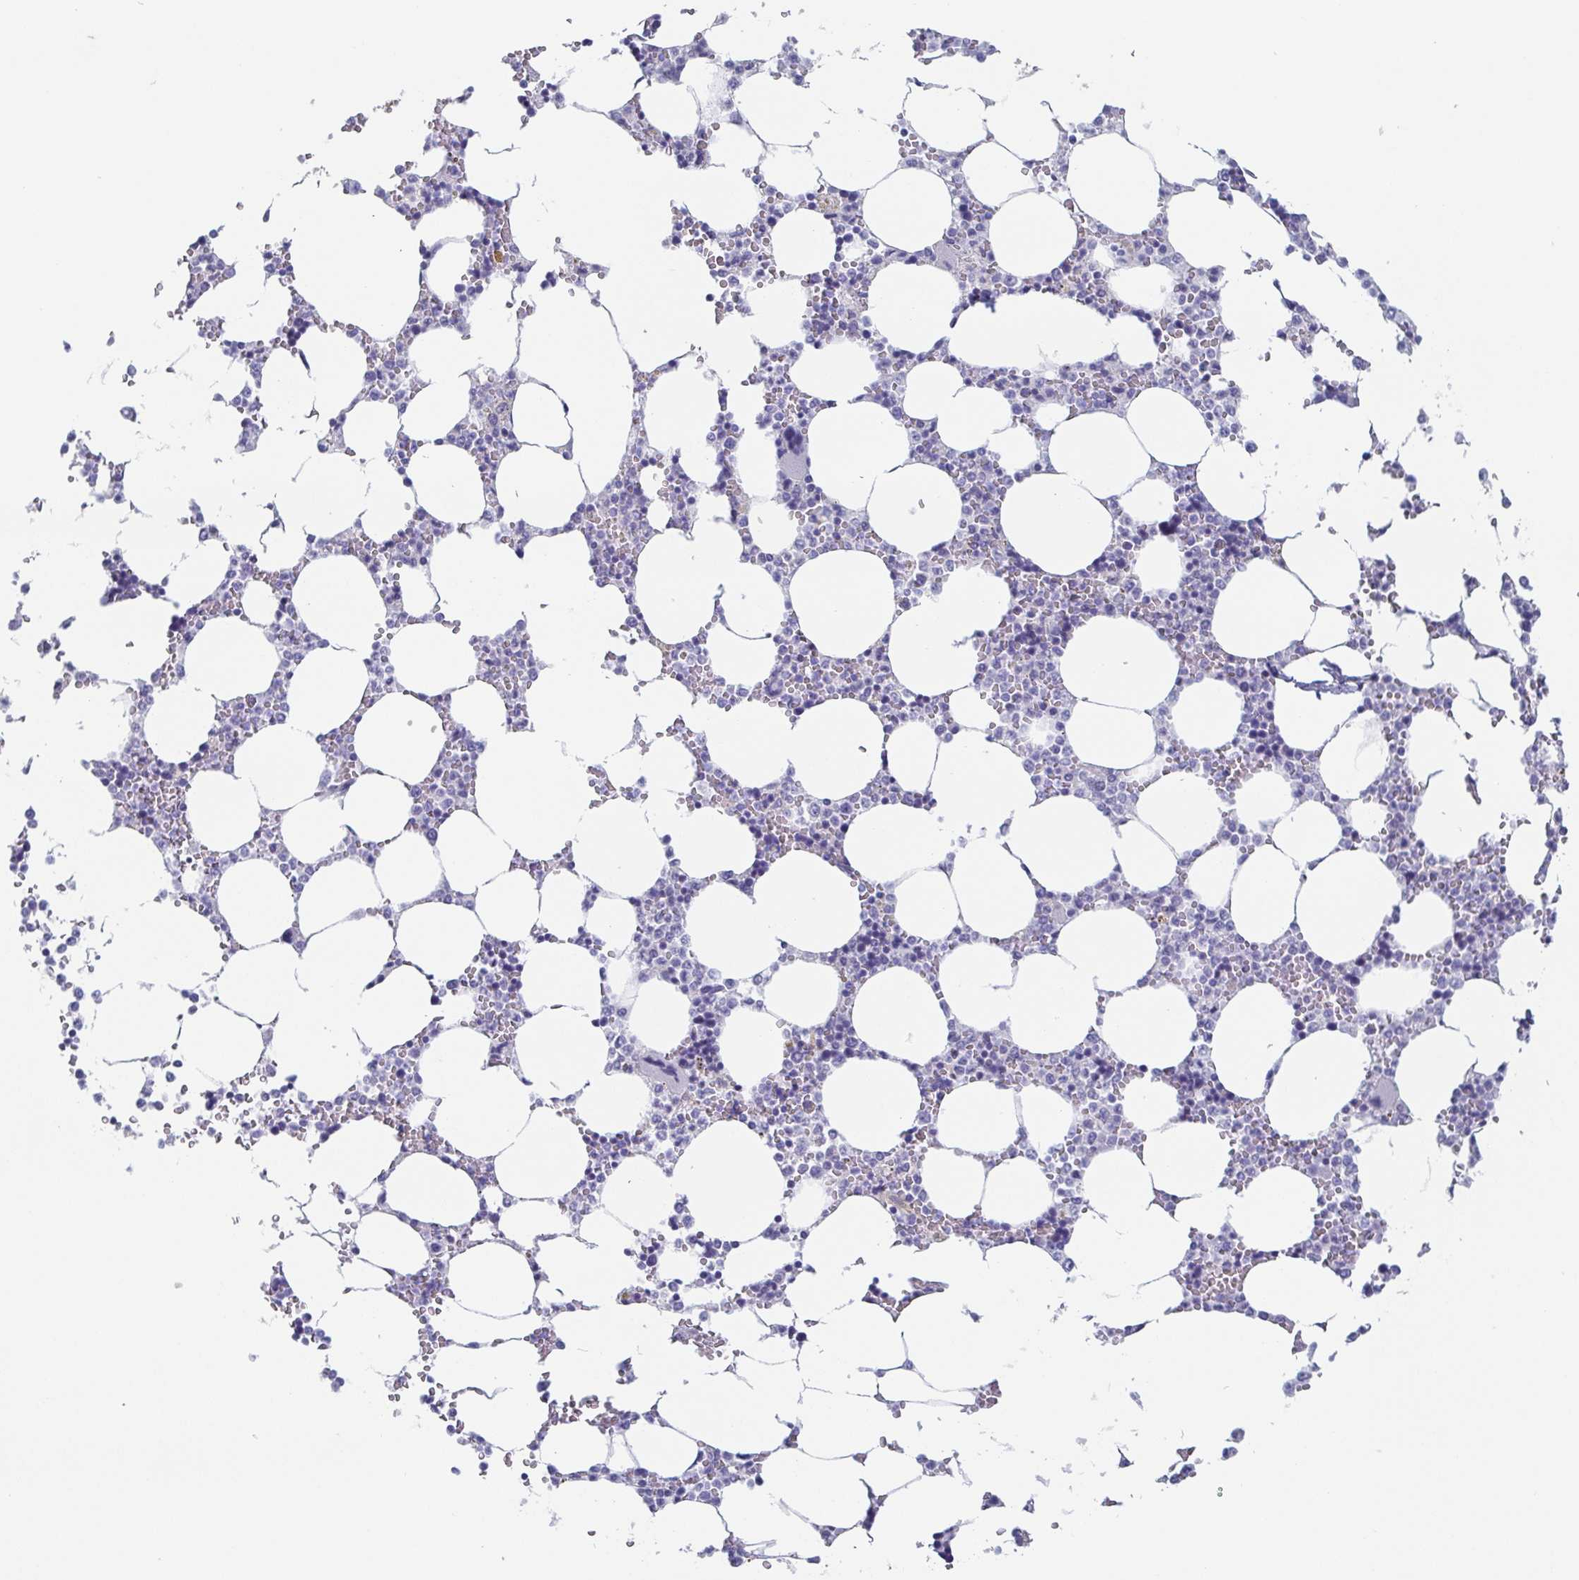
{"staining": {"intensity": "negative", "quantity": "none", "location": "none"}, "tissue": "bone marrow", "cell_type": "Hematopoietic cells", "image_type": "normal", "snomed": [{"axis": "morphology", "description": "Normal tissue, NOS"}, {"axis": "topography", "description": "Bone marrow"}], "caption": "Bone marrow was stained to show a protein in brown. There is no significant staining in hematopoietic cells. (Stains: DAB (3,3'-diaminobenzidine) immunohistochemistry (IHC) with hematoxylin counter stain, Microscopy: brightfield microscopy at high magnification).", "gene": "REG4", "patient": {"sex": "male", "age": 64}}